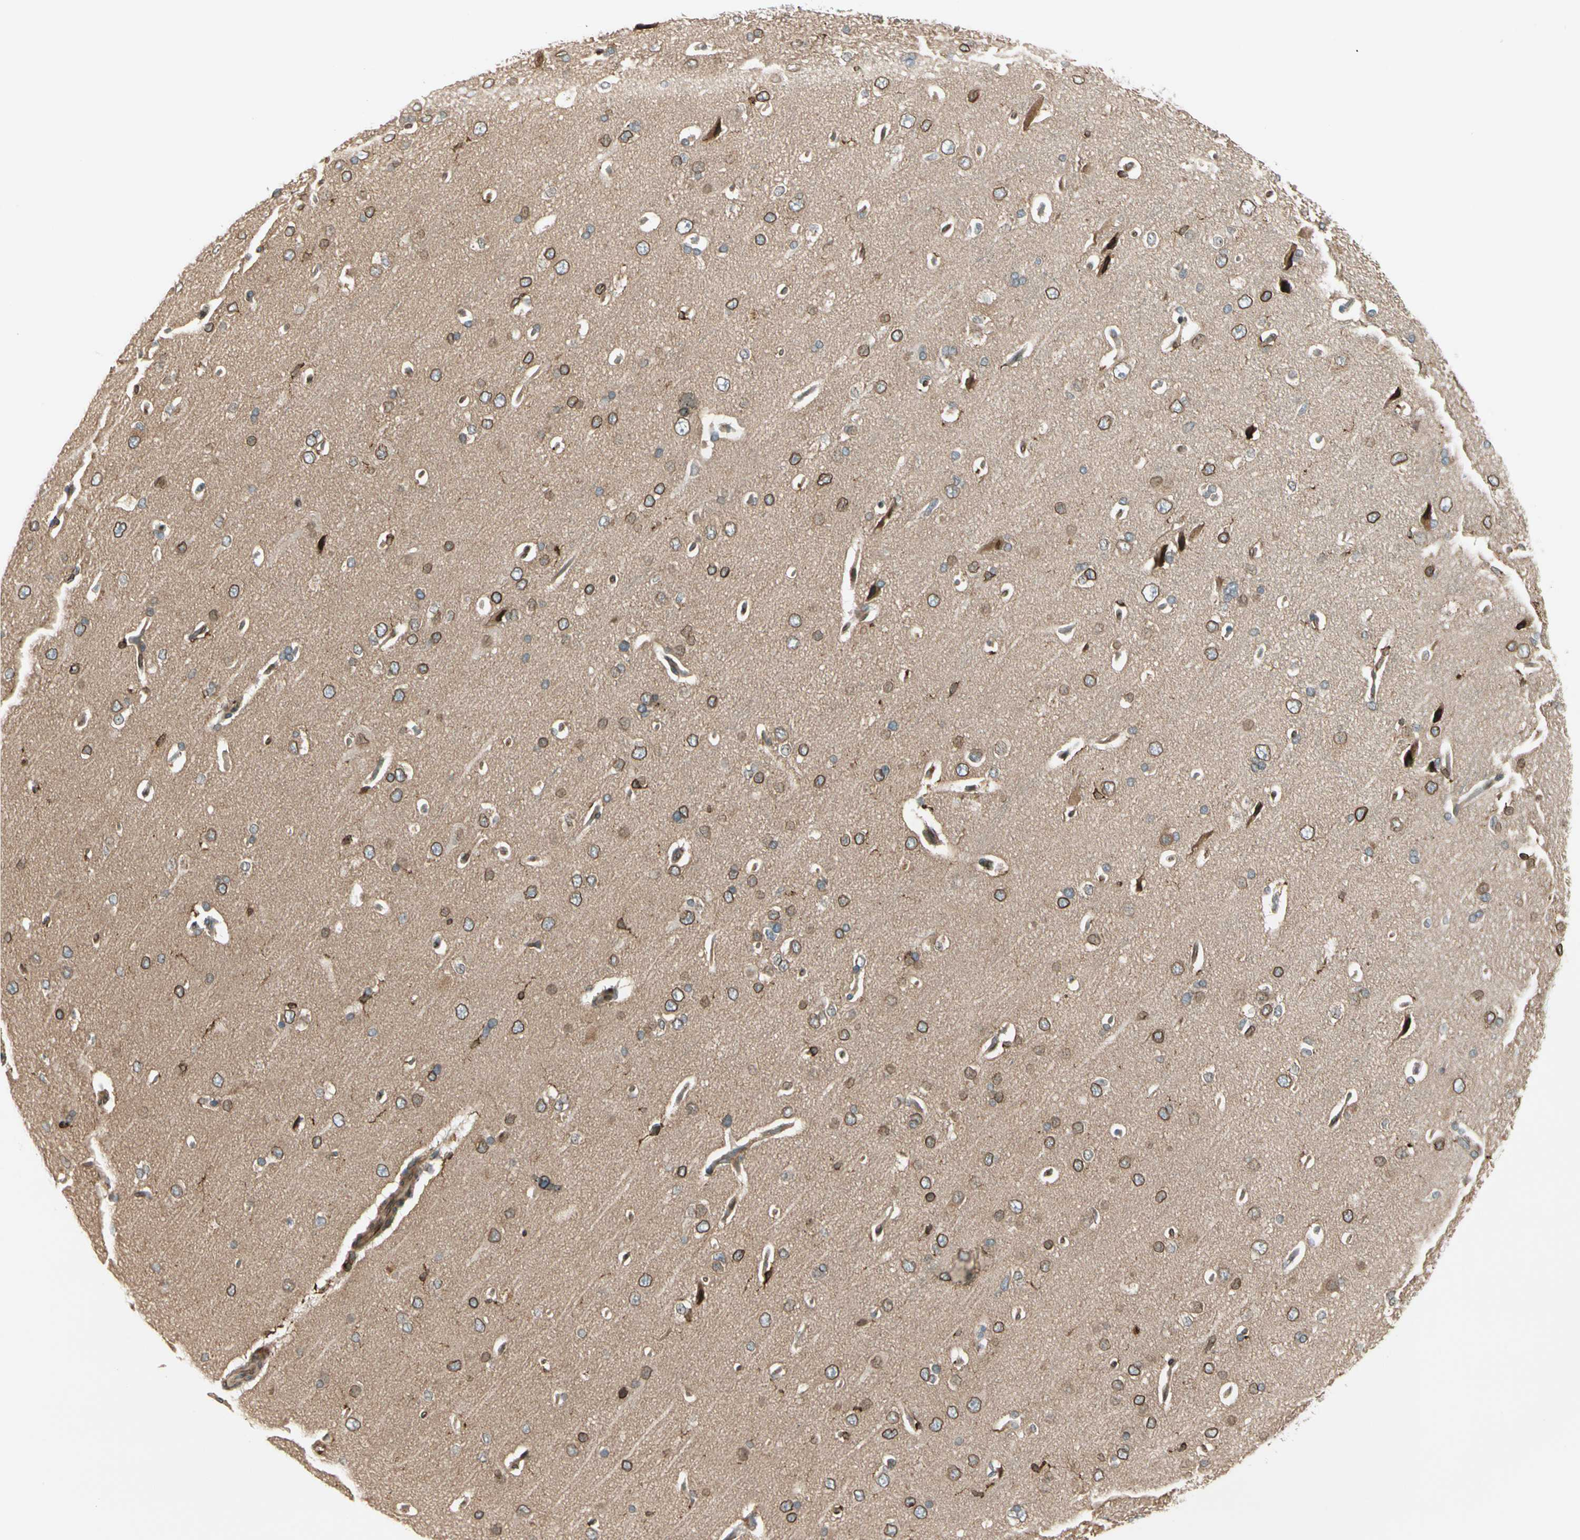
{"staining": {"intensity": "weak", "quantity": ">75%", "location": "cytoplasmic/membranous"}, "tissue": "cerebral cortex", "cell_type": "Endothelial cells", "image_type": "normal", "snomed": [{"axis": "morphology", "description": "Normal tissue, NOS"}, {"axis": "topography", "description": "Cerebral cortex"}], "caption": "Immunohistochemical staining of unremarkable human cerebral cortex exhibits low levels of weak cytoplasmic/membranous positivity in about >75% of endothelial cells.", "gene": "TRIO", "patient": {"sex": "male", "age": 62}}